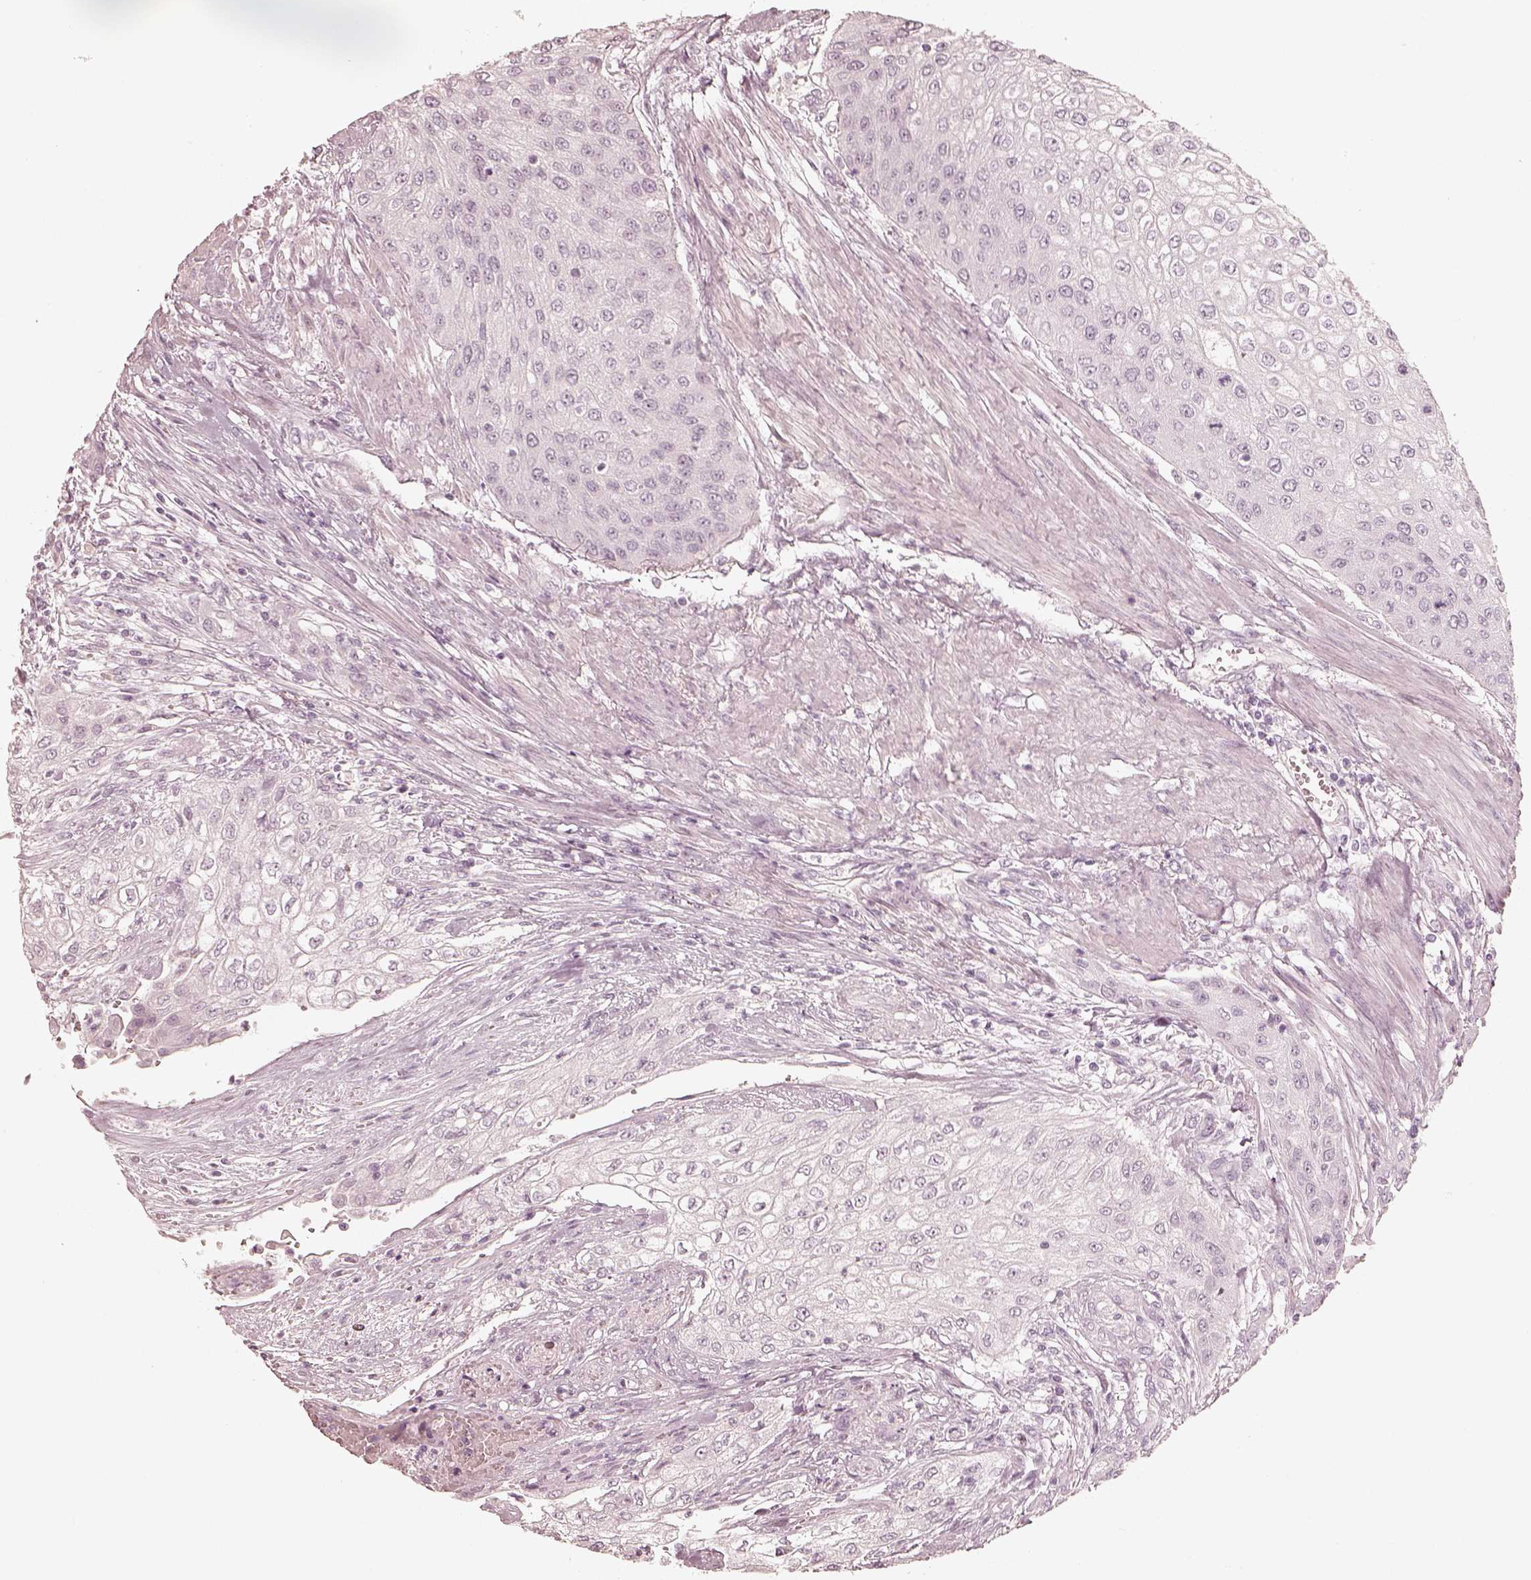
{"staining": {"intensity": "negative", "quantity": "none", "location": "none"}, "tissue": "urothelial cancer", "cell_type": "Tumor cells", "image_type": "cancer", "snomed": [{"axis": "morphology", "description": "Urothelial carcinoma, High grade"}, {"axis": "topography", "description": "Urinary bladder"}], "caption": "Tumor cells show no significant protein positivity in urothelial cancer. The staining is performed using DAB (3,3'-diaminobenzidine) brown chromogen with nuclei counter-stained in using hematoxylin.", "gene": "KRT82", "patient": {"sex": "male", "age": 62}}